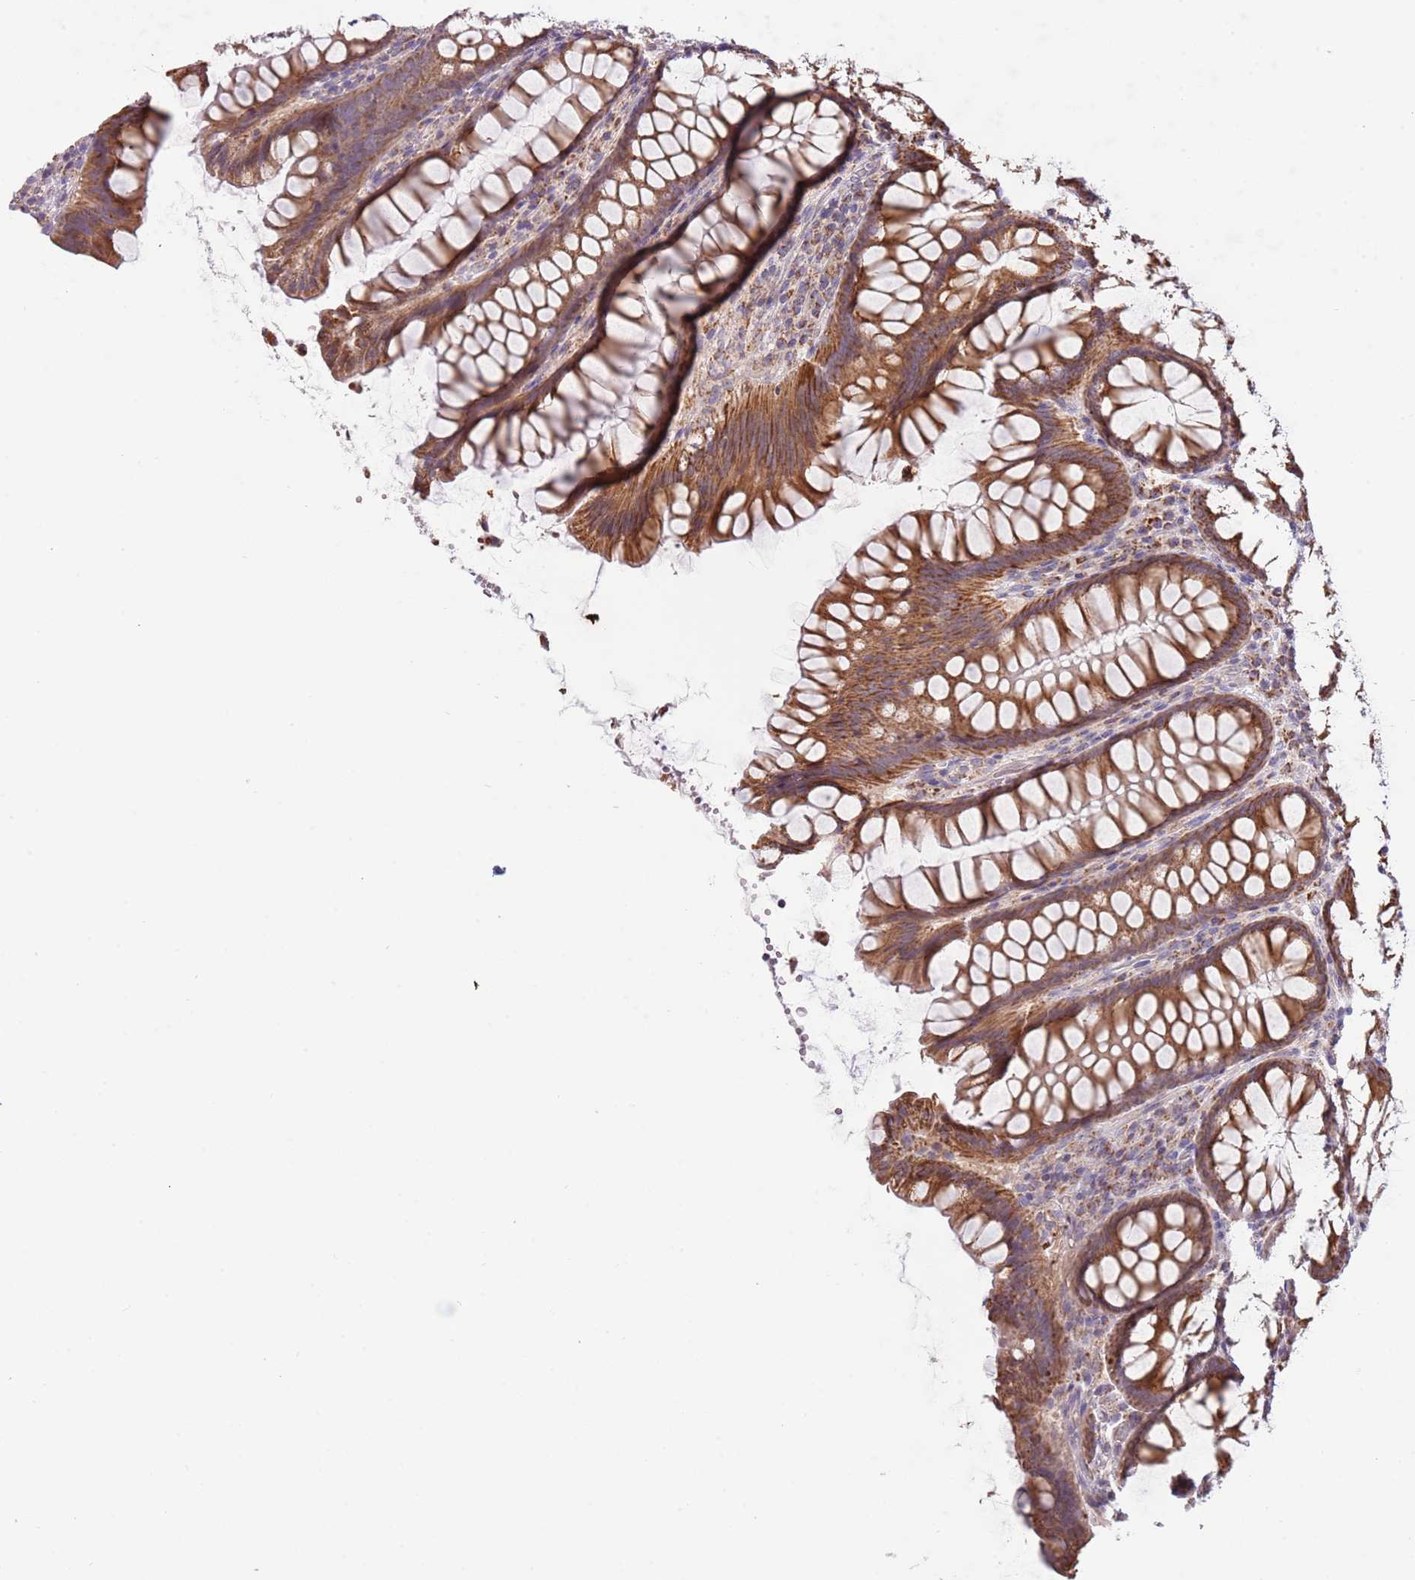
{"staining": {"intensity": "moderate", "quantity": ">75%", "location": "cytoplasmic/membranous"}, "tissue": "colon", "cell_type": "Endothelial cells", "image_type": "normal", "snomed": [{"axis": "morphology", "description": "Normal tissue, NOS"}, {"axis": "topography", "description": "Colon"}], "caption": "DAB (3,3'-diaminobenzidine) immunohistochemical staining of benign human colon exhibits moderate cytoplasmic/membranous protein staining in about >75% of endothelial cells. (DAB (3,3'-diaminobenzidine) IHC, brown staining for protein, blue staining for nuclei).", "gene": "LHX6", "patient": {"sex": "female", "age": 79}}